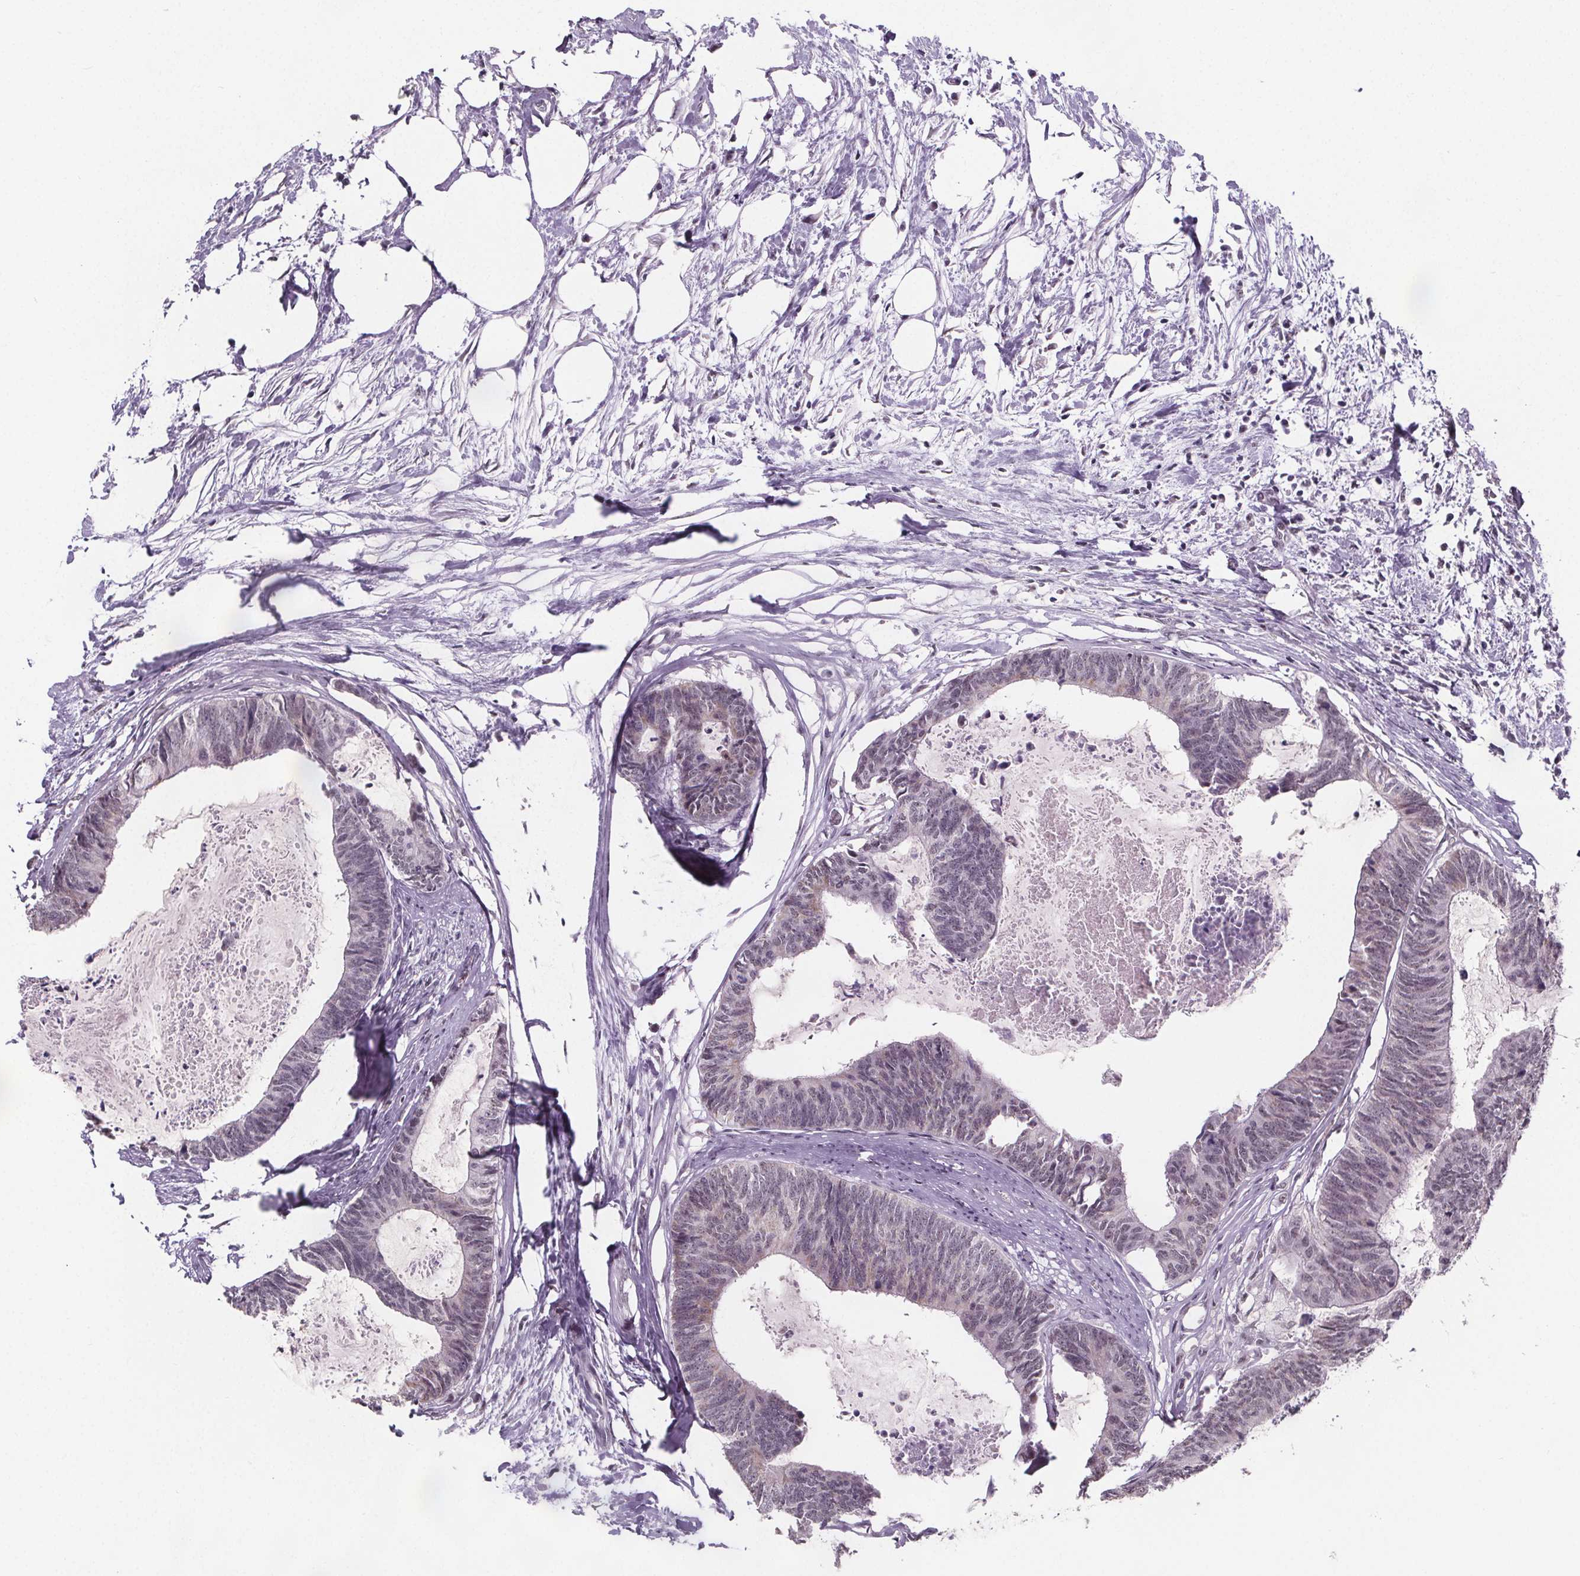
{"staining": {"intensity": "weak", "quantity": "<25%", "location": "nuclear"}, "tissue": "colorectal cancer", "cell_type": "Tumor cells", "image_type": "cancer", "snomed": [{"axis": "morphology", "description": "Adenocarcinoma, NOS"}, {"axis": "topography", "description": "Colon"}, {"axis": "topography", "description": "Rectum"}], "caption": "A photomicrograph of colorectal cancer stained for a protein exhibits no brown staining in tumor cells.", "gene": "ZNF572", "patient": {"sex": "male", "age": 57}}